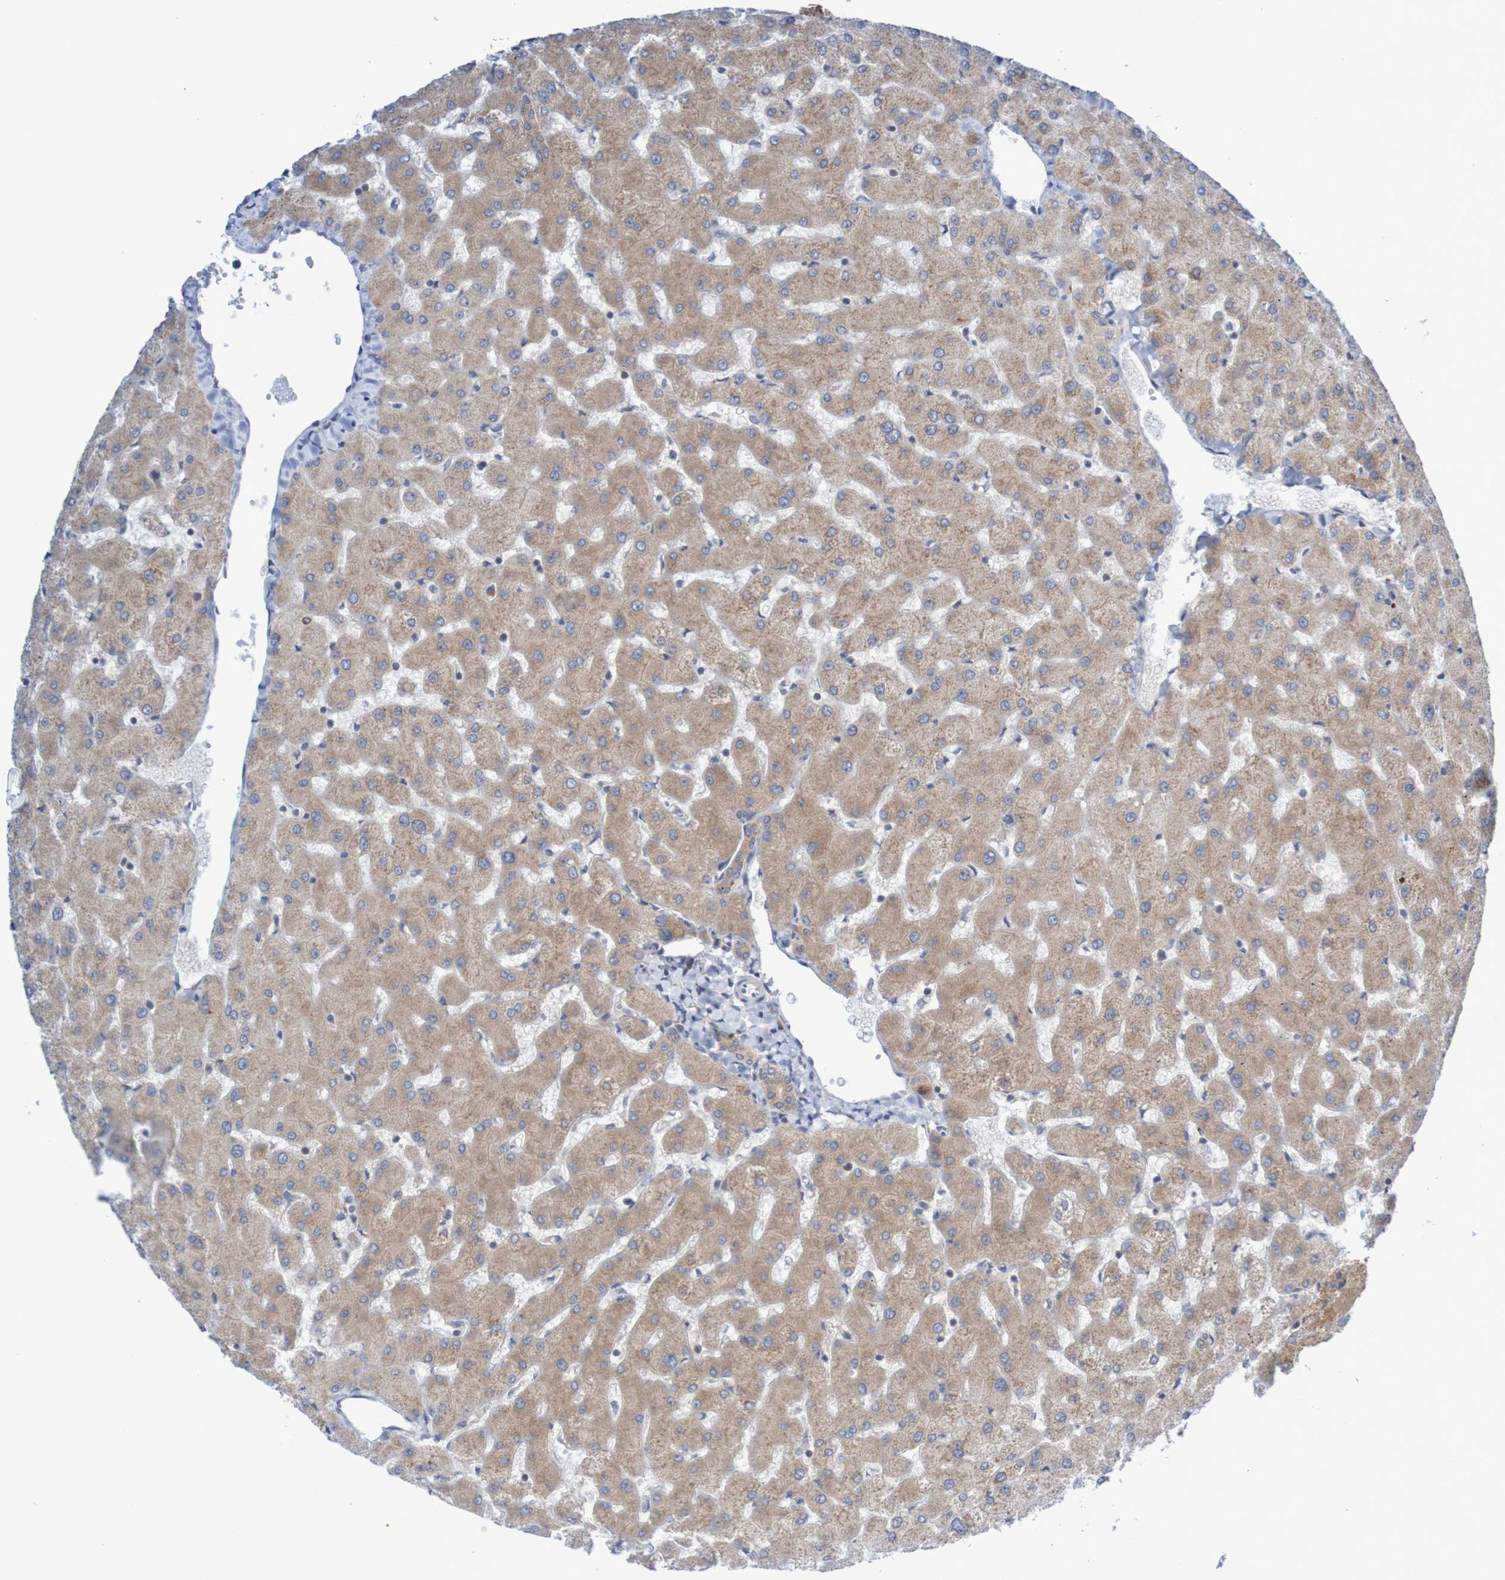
{"staining": {"intensity": "weak", "quantity": ">75%", "location": "cytoplasmic/membranous"}, "tissue": "liver", "cell_type": "Cholangiocytes", "image_type": "normal", "snomed": [{"axis": "morphology", "description": "Normal tissue, NOS"}, {"axis": "topography", "description": "Liver"}], "caption": "The micrograph shows staining of benign liver, revealing weak cytoplasmic/membranous protein expression (brown color) within cholangiocytes.", "gene": "LRRC47", "patient": {"sex": "female", "age": 63}}